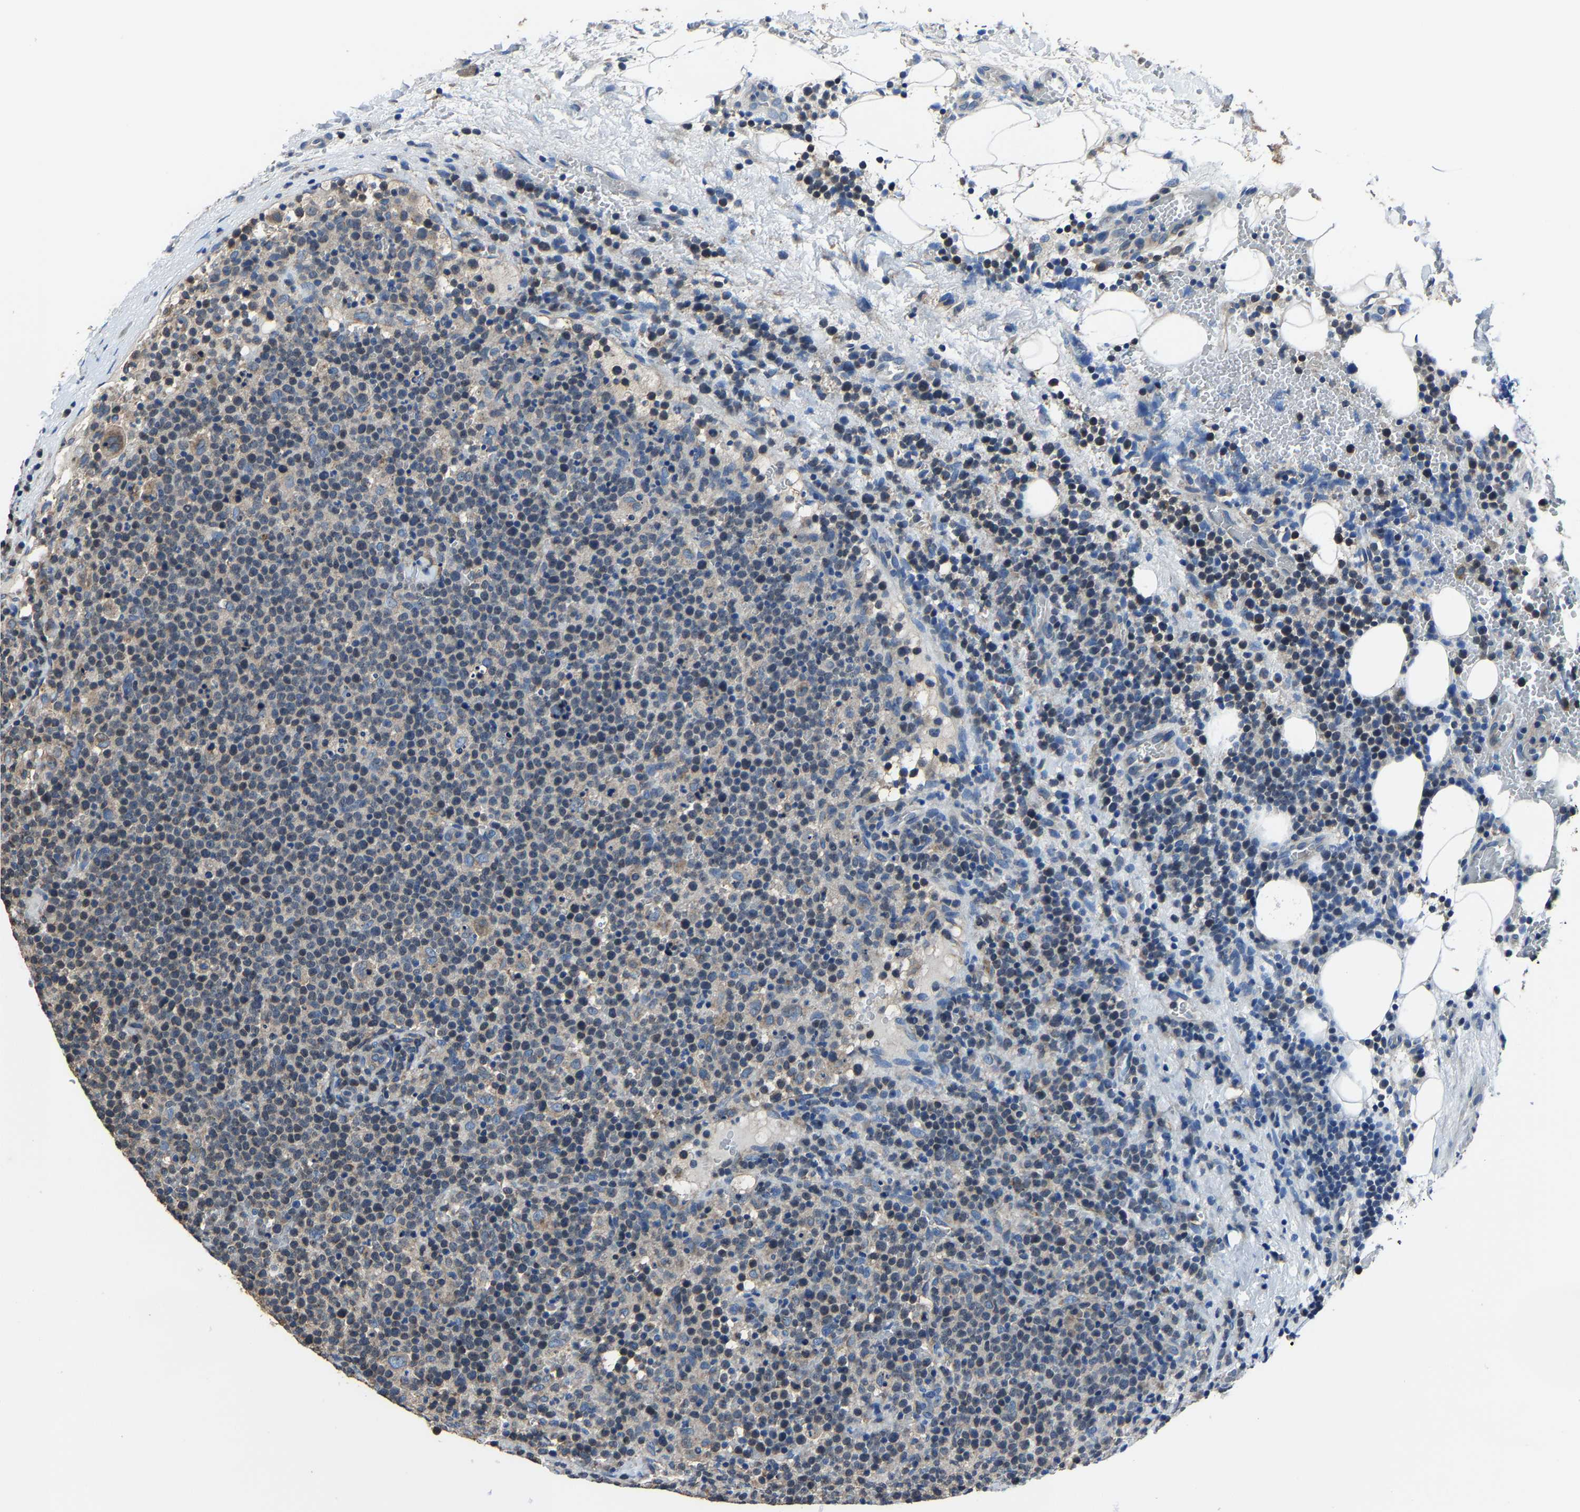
{"staining": {"intensity": "negative", "quantity": "none", "location": "none"}, "tissue": "lymphoma", "cell_type": "Tumor cells", "image_type": "cancer", "snomed": [{"axis": "morphology", "description": "Malignant lymphoma, non-Hodgkin's type, High grade"}, {"axis": "topography", "description": "Lymph node"}], "caption": "High-grade malignant lymphoma, non-Hodgkin's type was stained to show a protein in brown. There is no significant positivity in tumor cells.", "gene": "STRBP", "patient": {"sex": "male", "age": 61}}